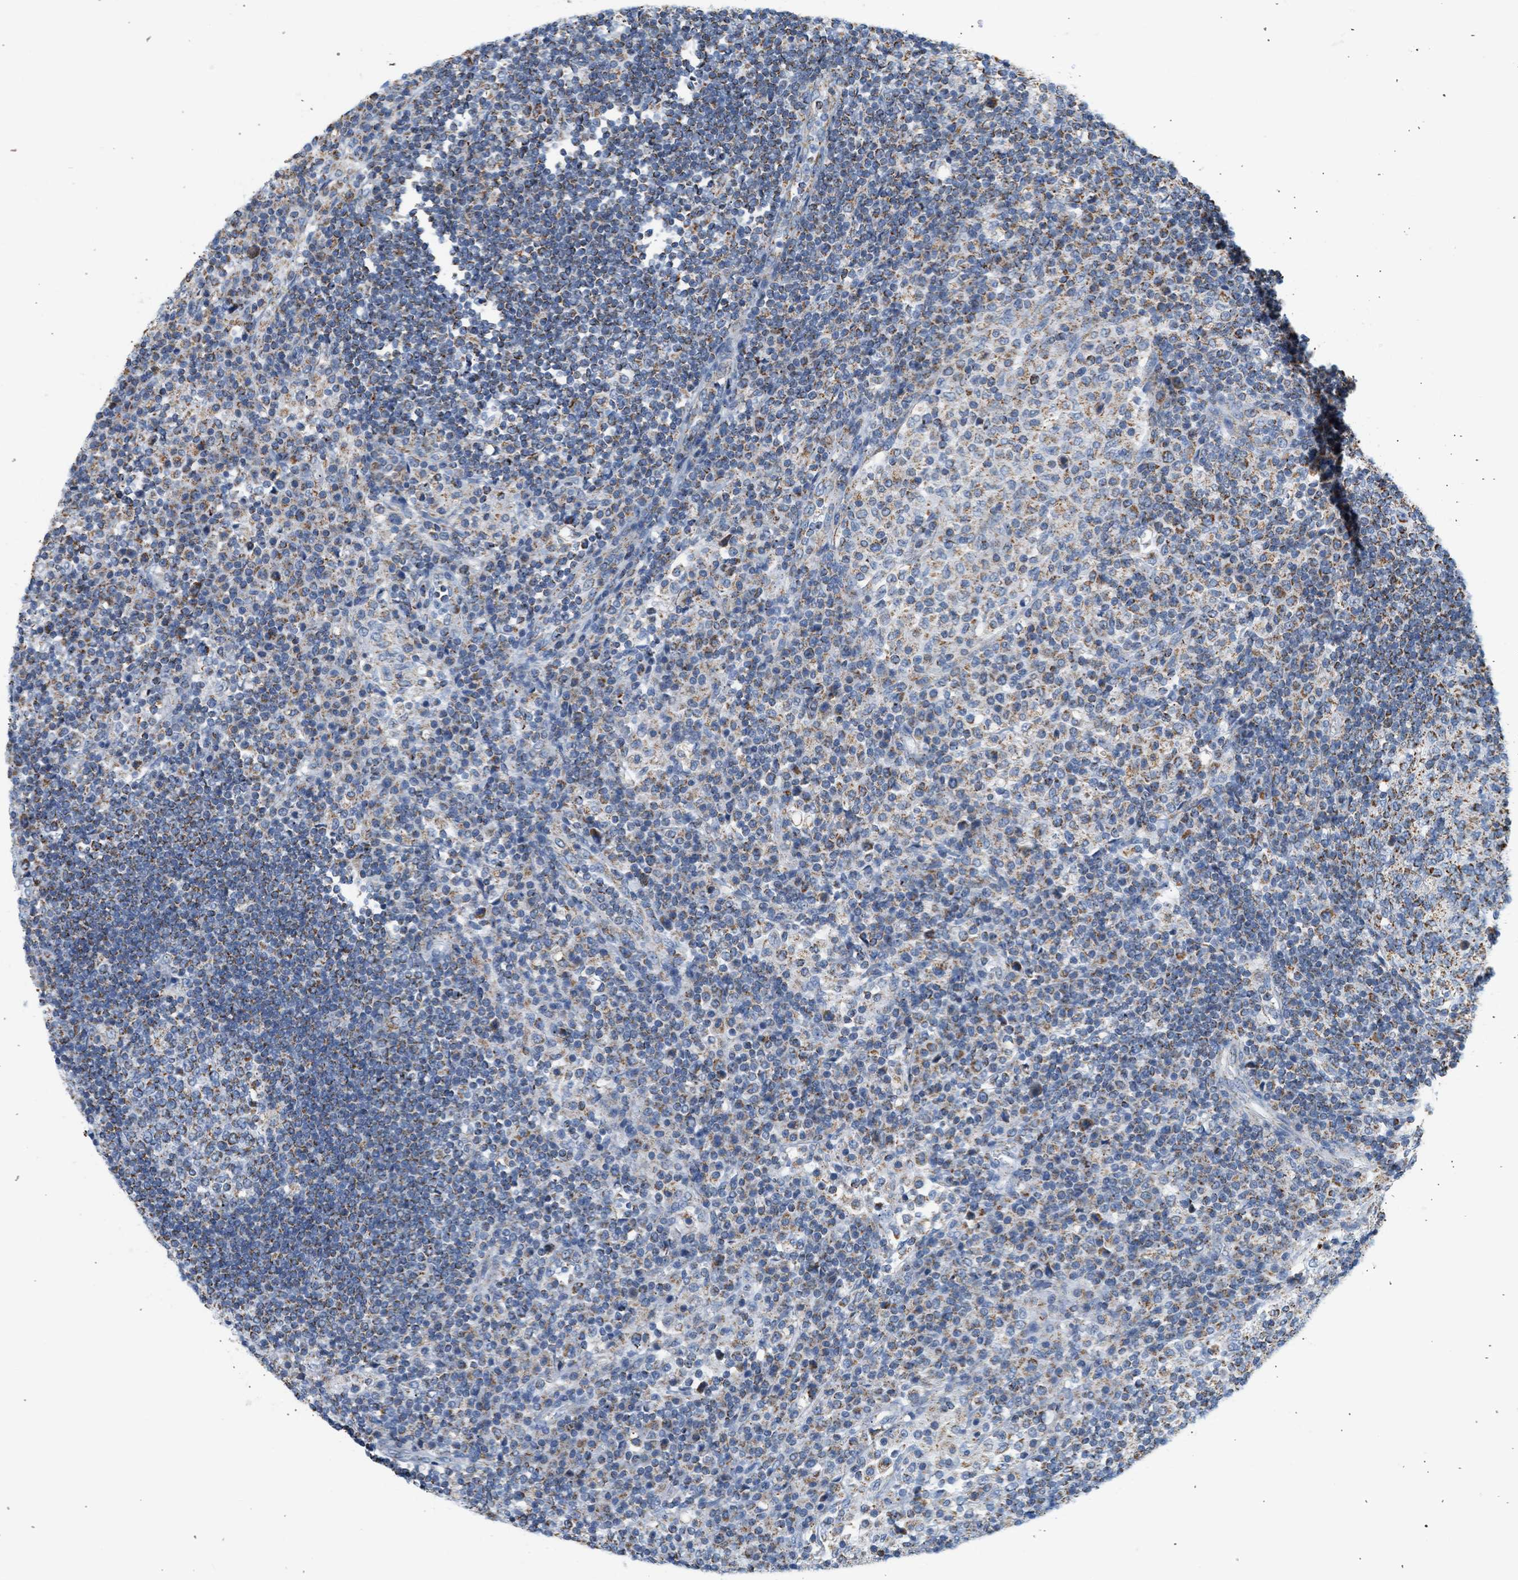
{"staining": {"intensity": "moderate", "quantity": "<25%", "location": "cytoplasmic/membranous"}, "tissue": "lymph node", "cell_type": "Germinal center cells", "image_type": "normal", "snomed": [{"axis": "morphology", "description": "Normal tissue, NOS"}, {"axis": "topography", "description": "Lymph node"}], "caption": "Immunohistochemistry (IHC) photomicrograph of normal human lymph node stained for a protein (brown), which reveals low levels of moderate cytoplasmic/membranous positivity in approximately <25% of germinal center cells.", "gene": "GRPEL2", "patient": {"sex": "female", "age": 53}}